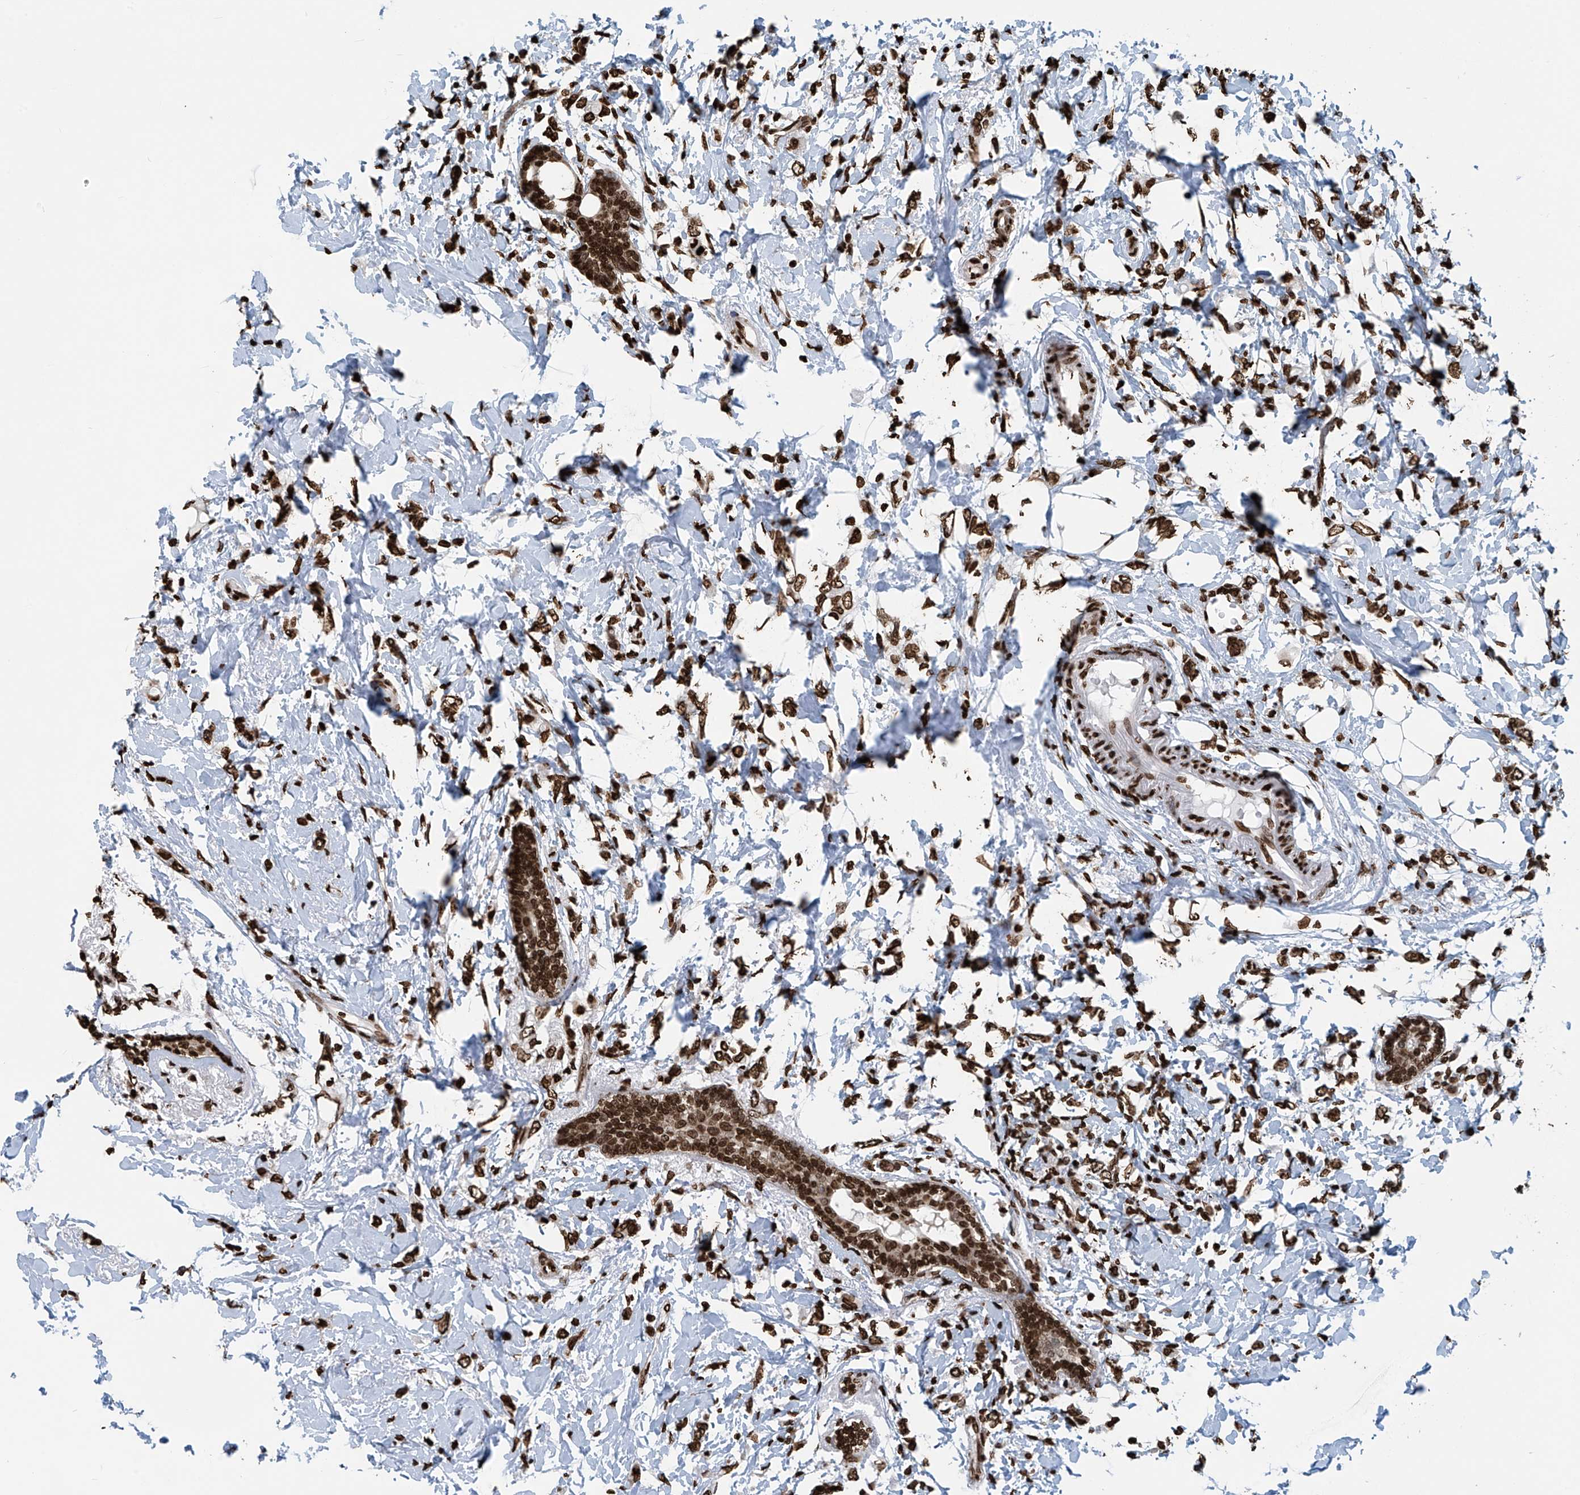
{"staining": {"intensity": "strong", "quantity": ">75%", "location": "nuclear"}, "tissue": "breast cancer", "cell_type": "Tumor cells", "image_type": "cancer", "snomed": [{"axis": "morphology", "description": "Normal tissue, NOS"}, {"axis": "morphology", "description": "Lobular carcinoma"}, {"axis": "topography", "description": "Breast"}], "caption": "Approximately >75% of tumor cells in human breast cancer (lobular carcinoma) show strong nuclear protein staining as visualized by brown immunohistochemical staining.", "gene": "DPPA2", "patient": {"sex": "female", "age": 47}}